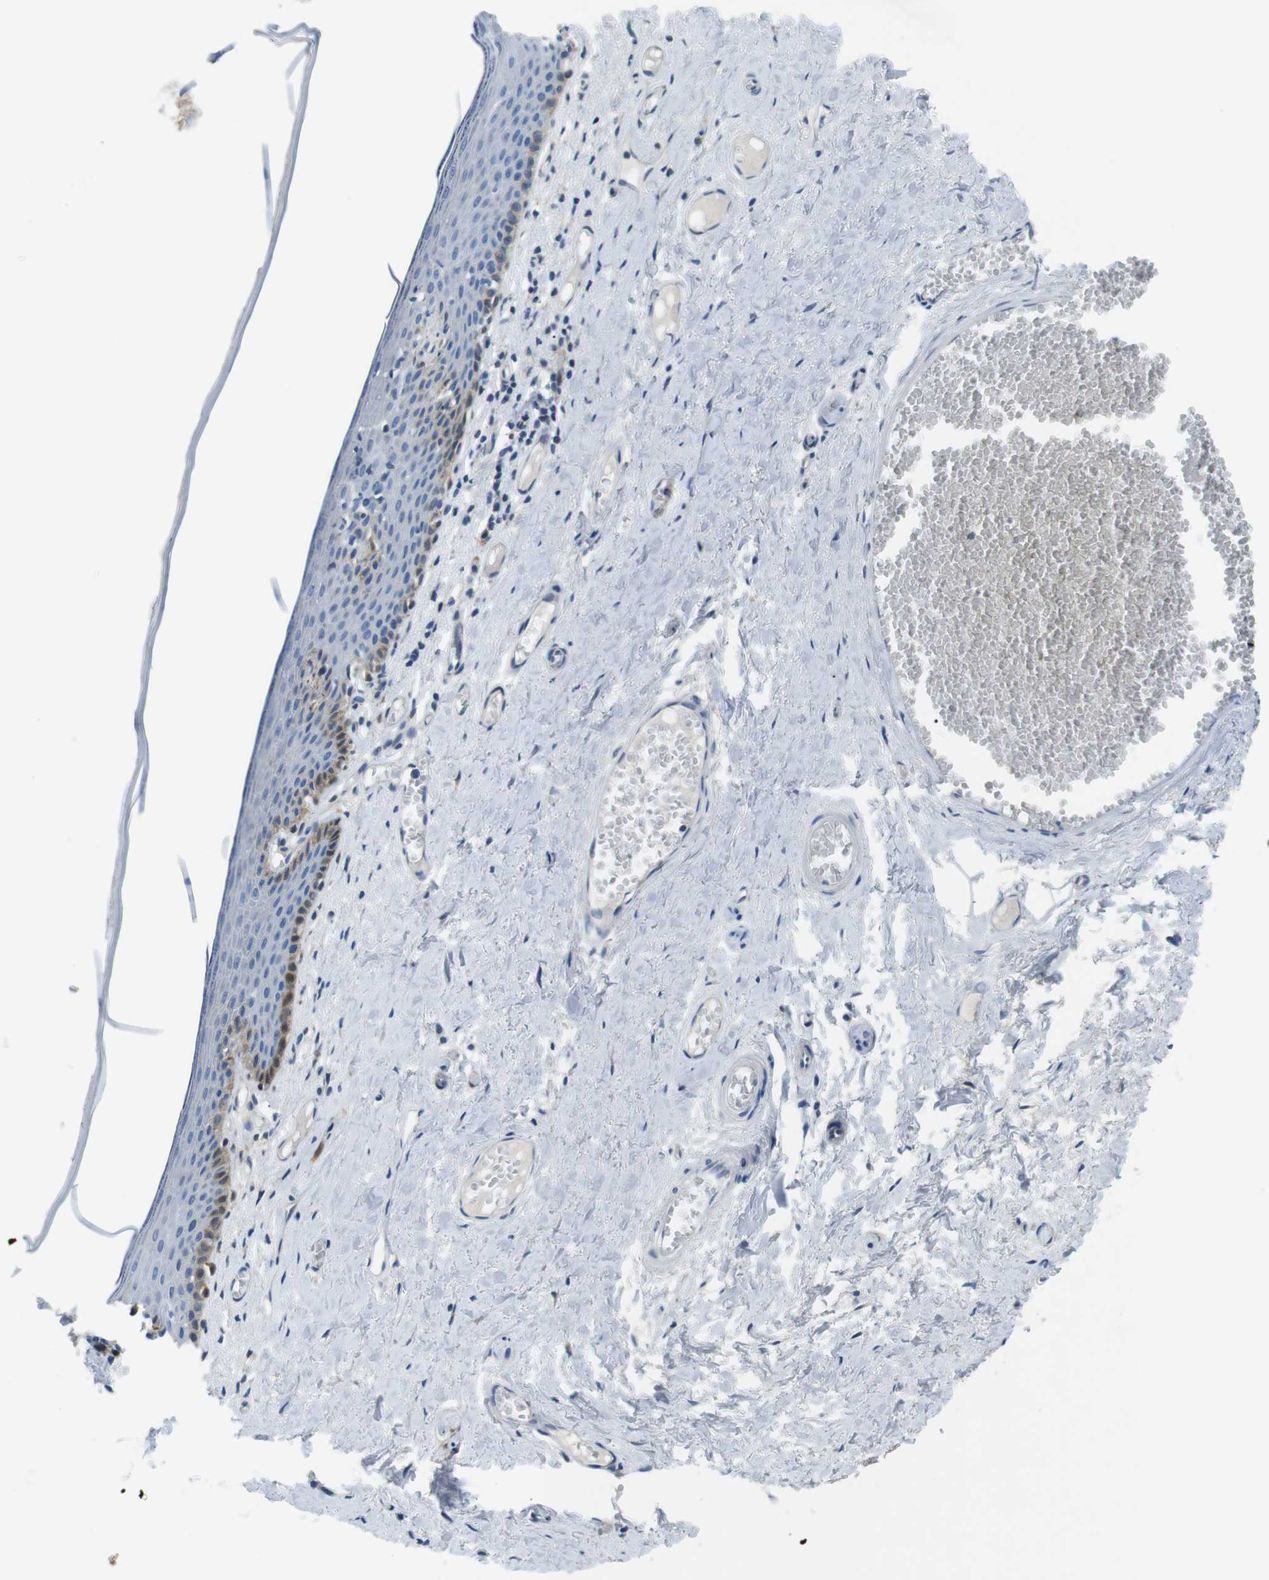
{"staining": {"intensity": "strong", "quantity": "<25%", "location": "cytoplasmic/membranous"}, "tissue": "skin", "cell_type": "Epidermal cells", "image_type": "normal", "snomed": [{"axis": "morphology", "description": "Normal tissue, NOS"}, {"axis": "topography", "description": "Adipose tissue"}, {"axis": "topography", "description": "Vascular tissue"}, {"axis": "topography", "description": "Anal"}, {"axis": "topography", "description": "Peripheral nerve tissue"}], "caption": "Immunohistochemistry (IHC) (DAB (3,3'-diaminobenzidine)) staining of benign skin demonstrates strong cytoplasmic/membranous protein expression in approximately <25% of epidermal cells. Nuclei are stained in blue.", "gene": "PHLDA1", "patient": {"sex": "female", "age": 54}}